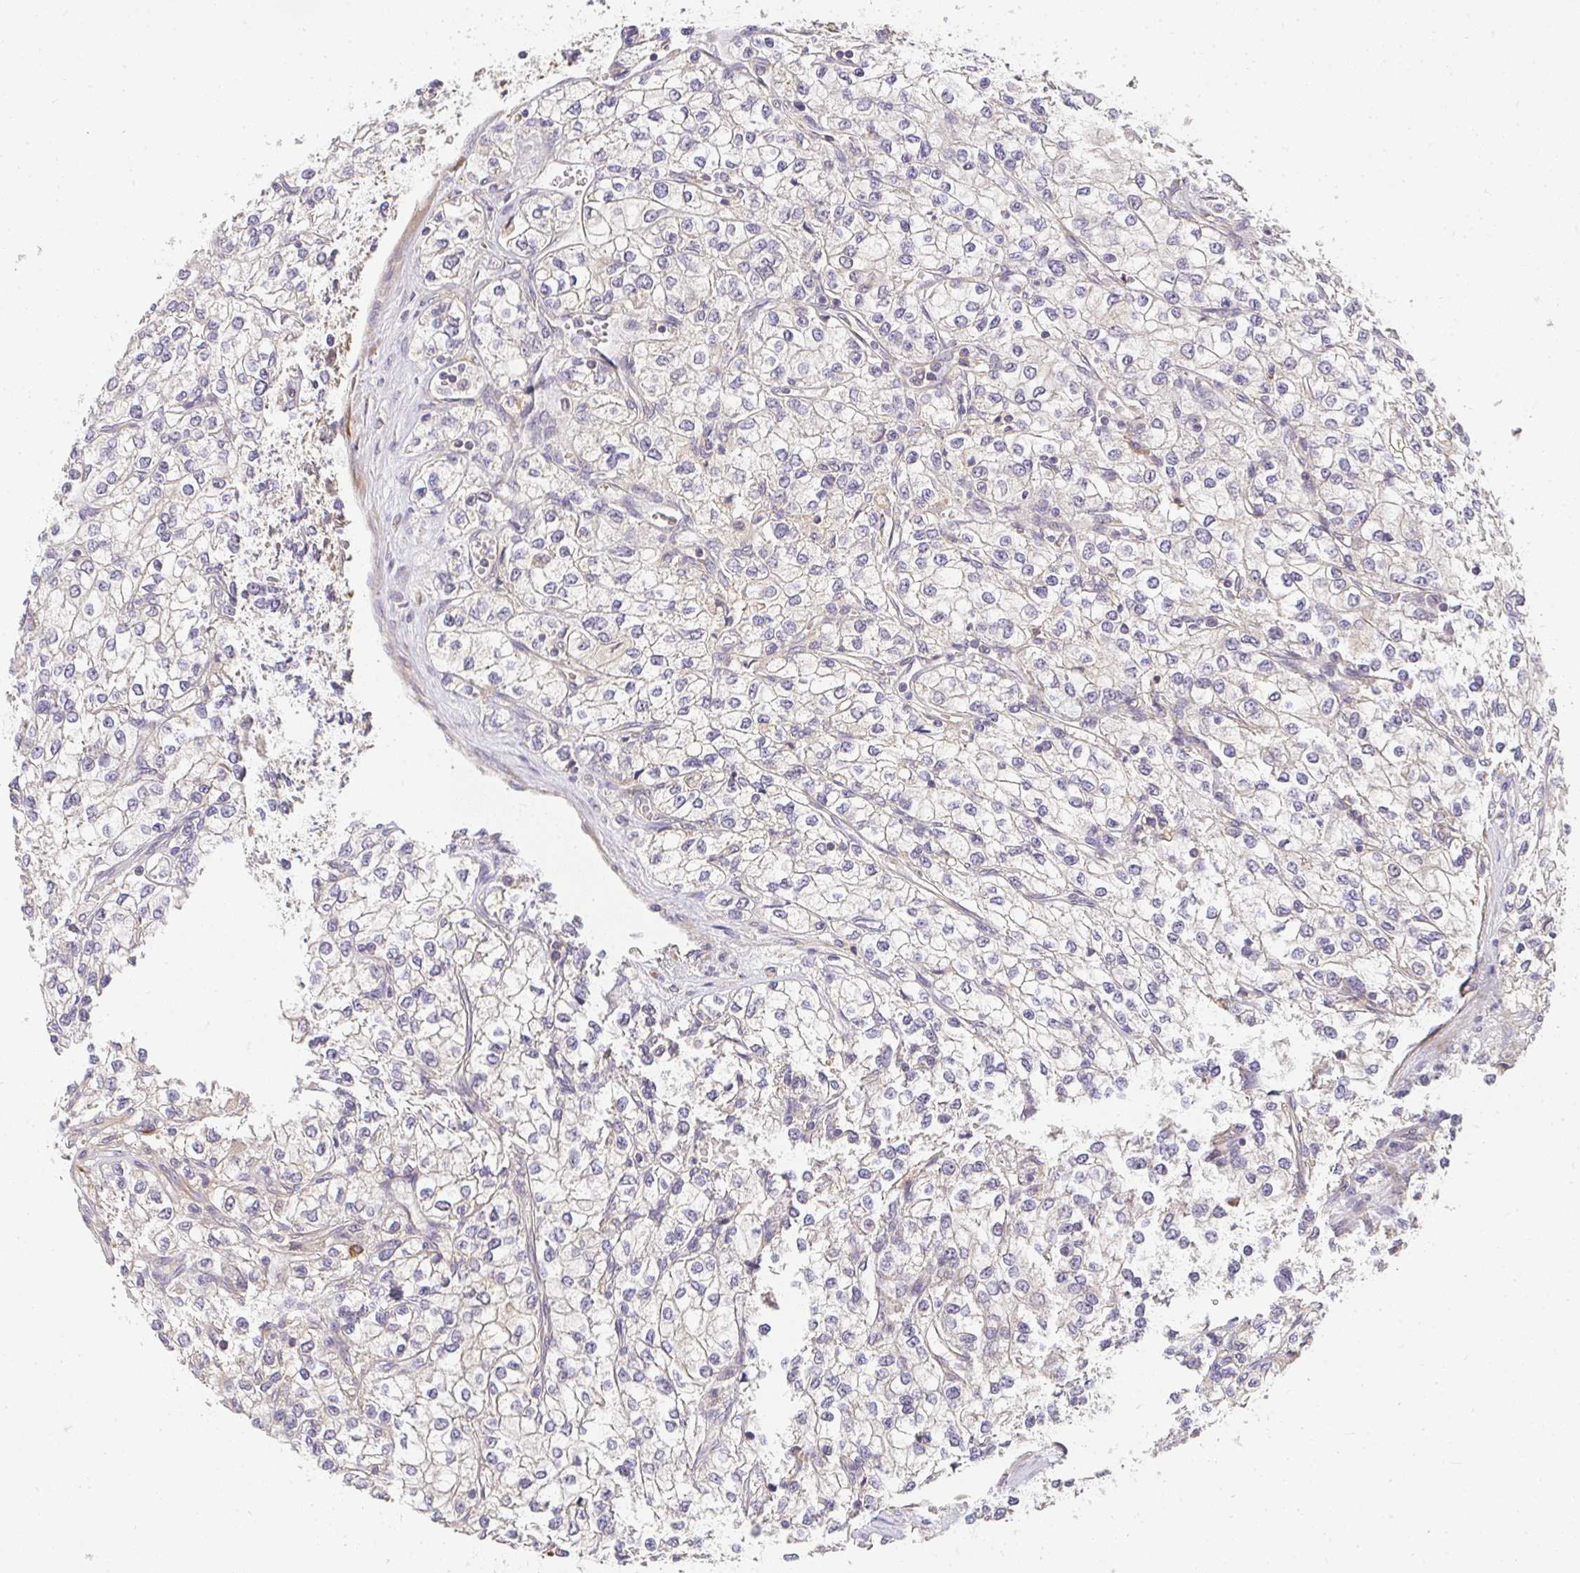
{"staining": {"intensity": "weak", "quantity": "25%-75%", "location": "cytoplasmic/membranous"}, "tissue": "renal cancer", "cell_type": "Tumor cells", "image_type": "cancer", "snomed": [{"axis": "morphology", "description": "Adenocarcinoma, NOS"}, {"axis": "topography", "description": "Kidney"}], "caption": "Protein staining of renal cancer (adenocarcinoma) tissue demonstrates weak cytoplasmic/membranous positivity in approximately 25%-75% of tumor cells.", "gene": "SLC35B3", "patient": {"sex": "male", "age": 80}}